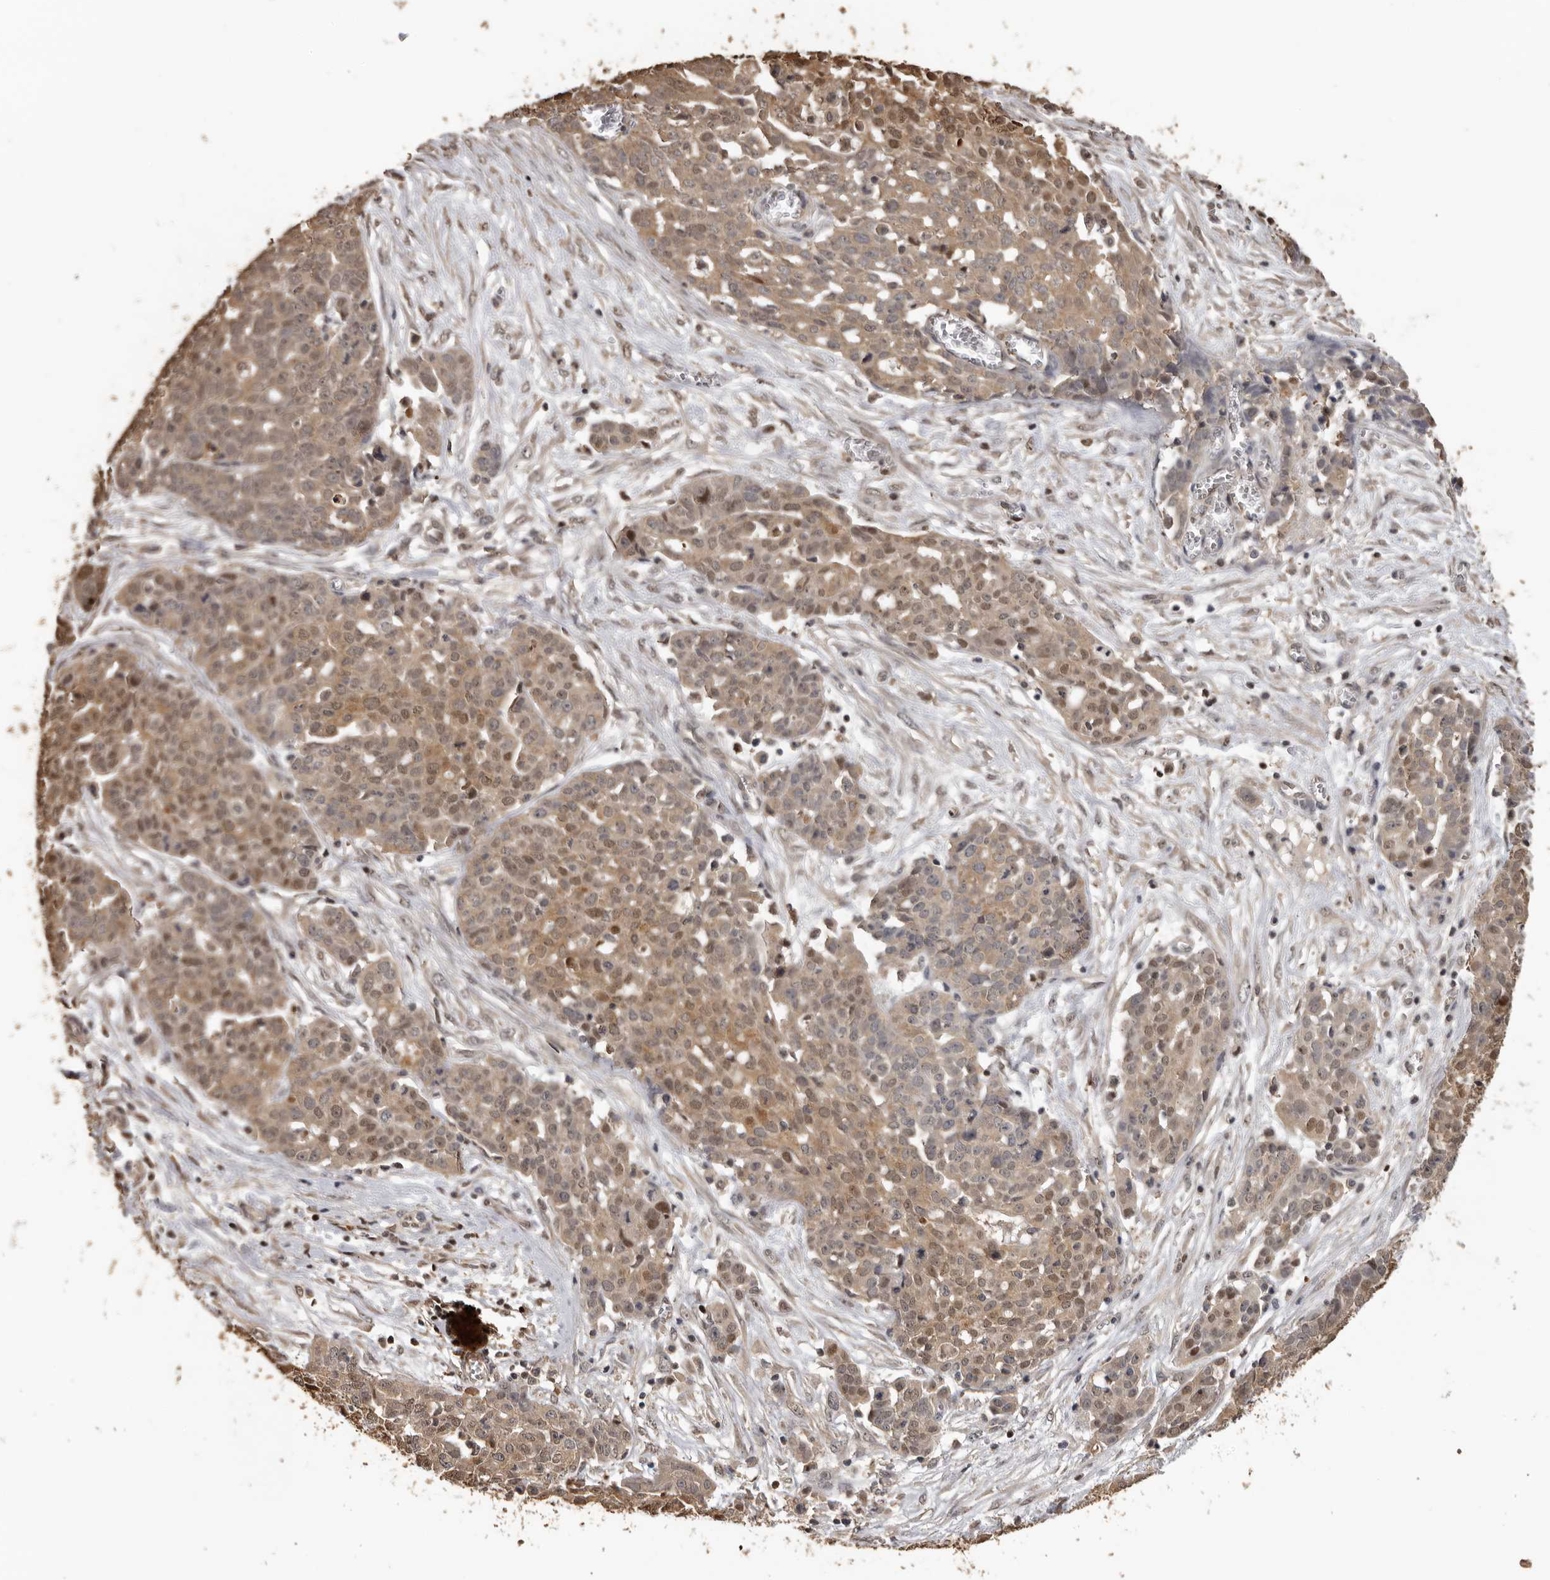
{"staining": {"intensity": "moderate", "quantity": ">75%", "location": "cytoplasmic/membranous,nuclear"}, "tissue": "ovarian cancer", "cell_type": "Tumor cells", "image_type": "cancer", "snomed": [{"axis": "morphology", "description": "Cystadenocarcinoma, serous, NOS"}, {"axis": "topography", "description": "Soft tissue"}, {"axis": "topography", "description": "Ovary"}], "caption": "IHC (DAB) staining of human ovarian serous cystadenocarcinoma exhibits moderate cytoplasmic/membranous and nuclear protein staining in approximately >75% of tumor cells.", "gene": "KIF2B", "patient": {"sex": "female", "age": 57}}